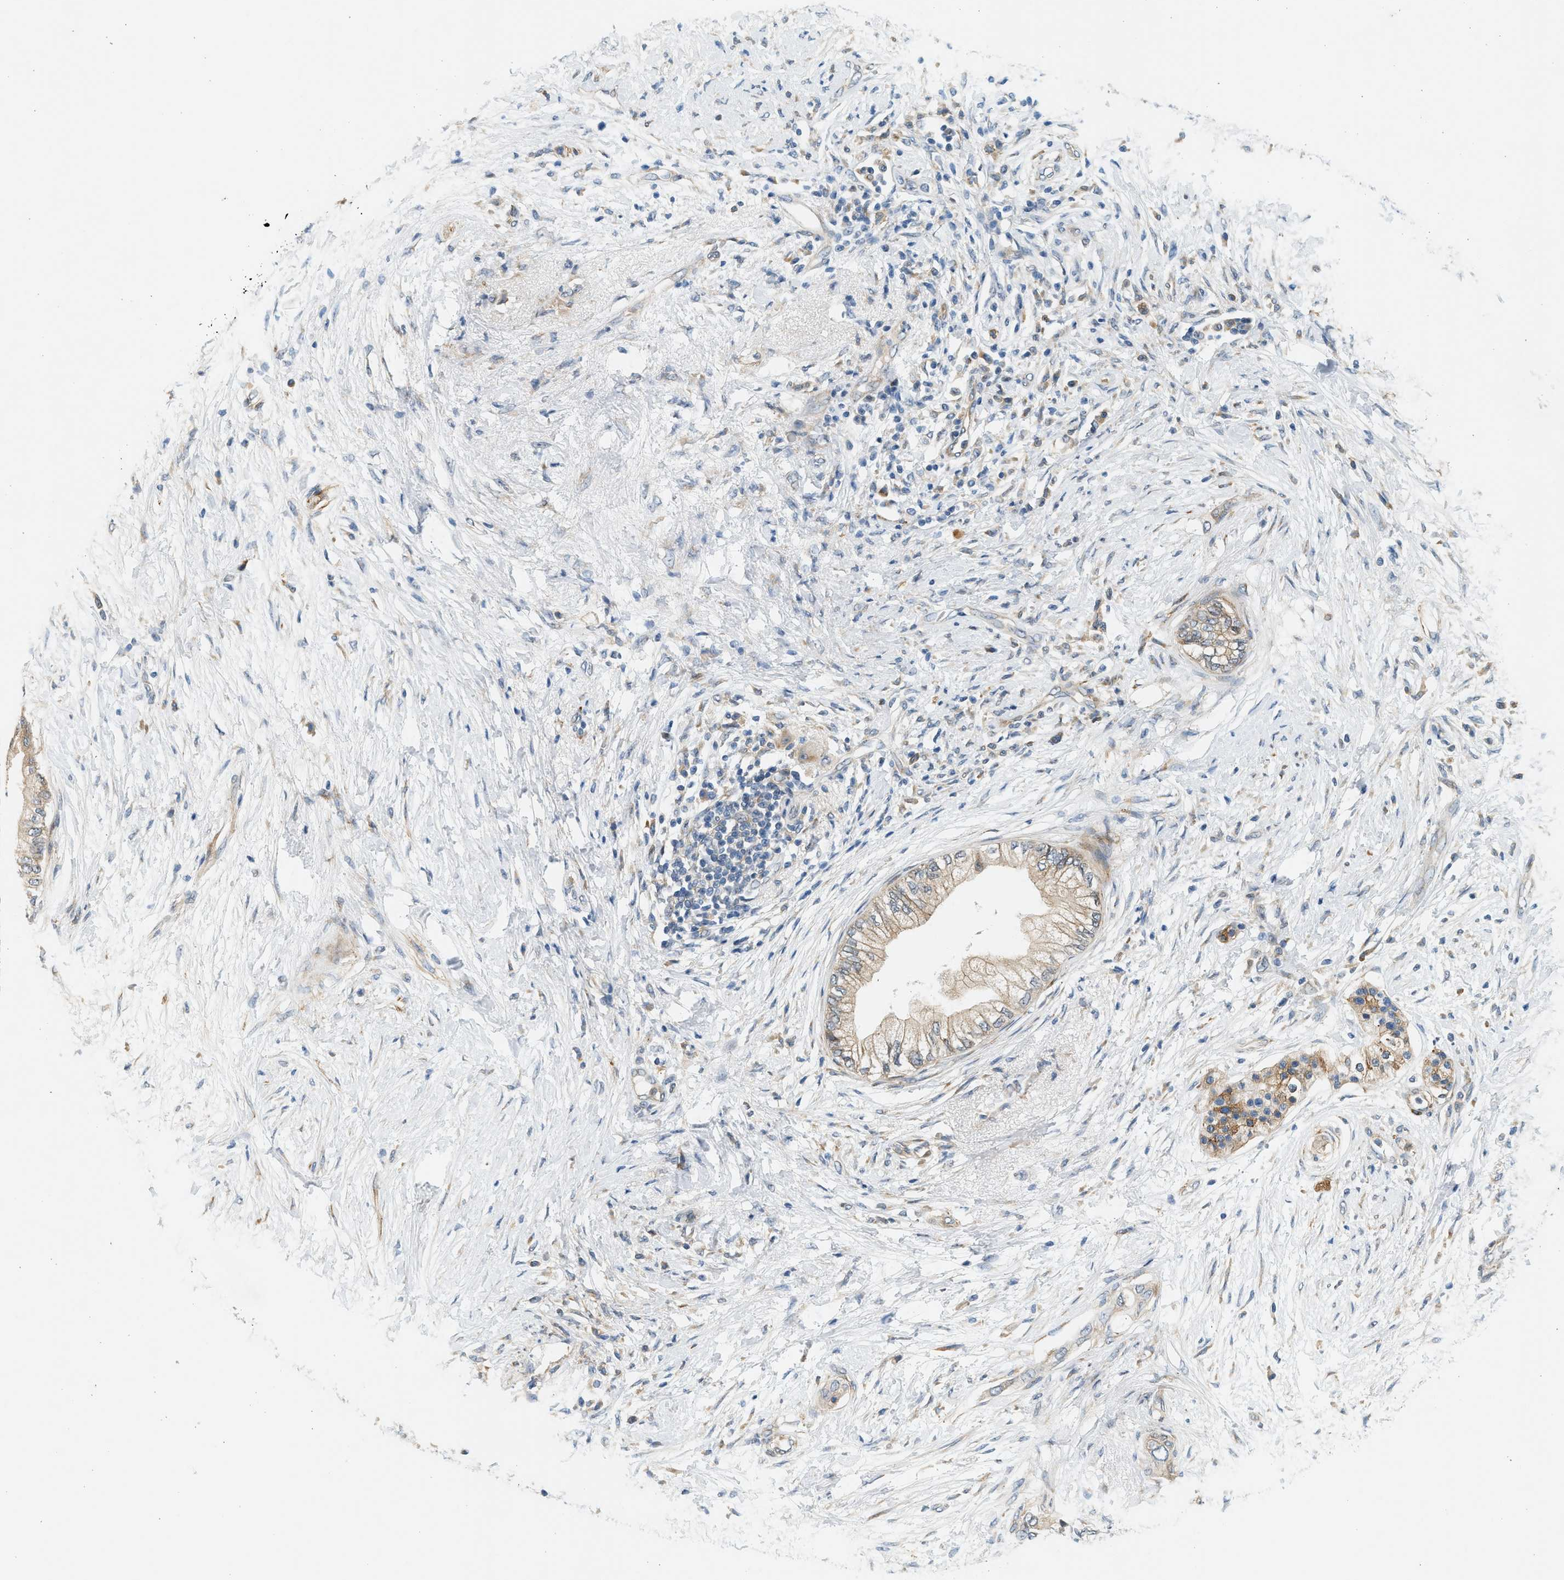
{"staining": {"intensity": "weak", "quantity": ">75%", "location": "cytoplasmic/membranous"}, "tissue": "pancreatic cancer", "cell_type": "Tumor cells", "image_type": "cancer", "snomed": [{"axis": "morphology", "description": "Normal tissue, NOS"}, {"axis": "morphology", "description": "Adenocarcinoma, NOS"}, {"axis": "topography", "description": "Pancreas"}, {"axis": "topography", "description": "Duodenum"}], "caption": "A micrograph of pancreatic cancer stained for a protein demonstrates weak cytoplasmic/membranous brown staining in tumor cells. (brown staining indicates protein expression, while blue staining denotes nuclei).", "gene": "KDELR2", "patient": {"sex": "female", "age": 60}}